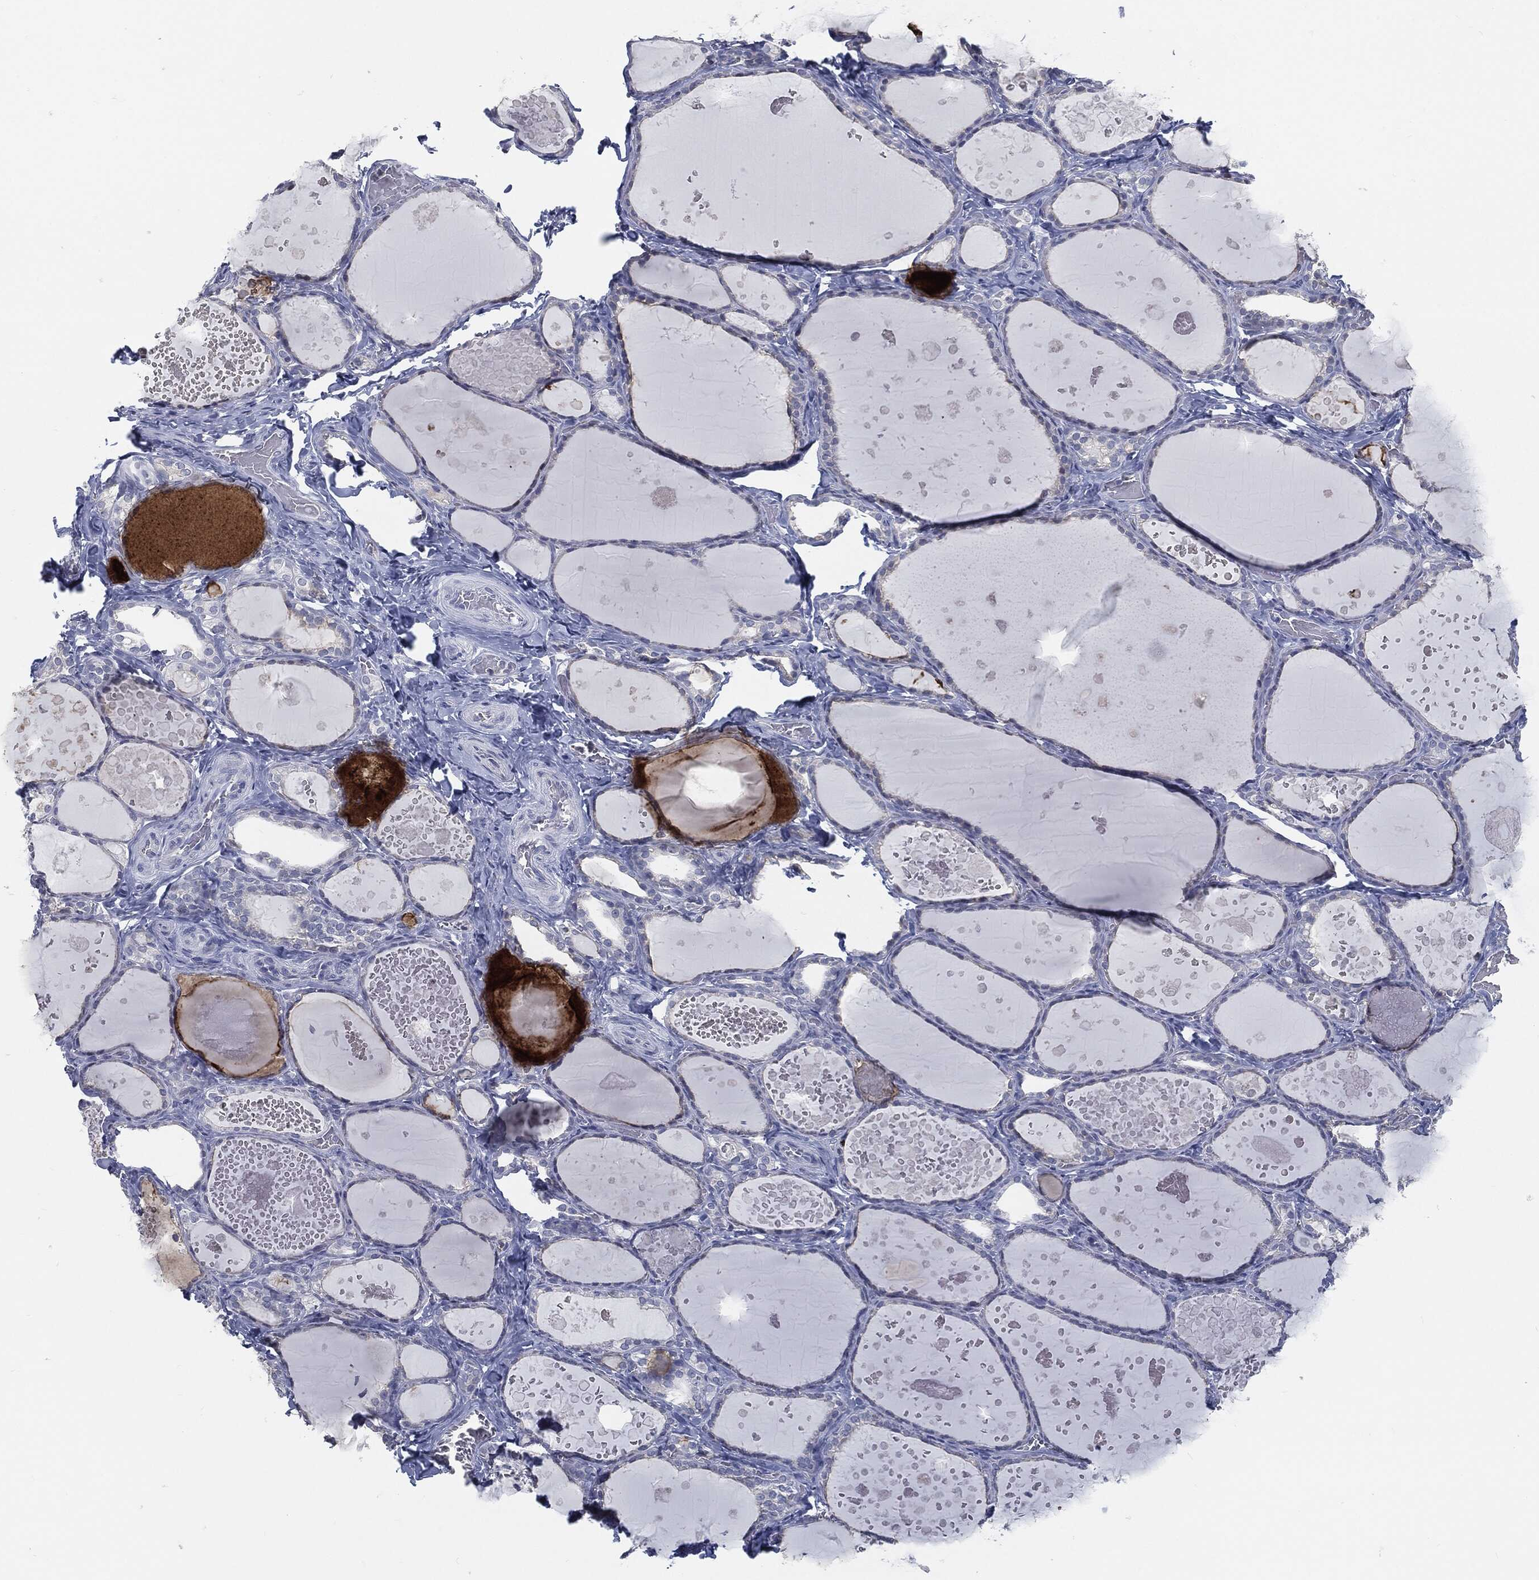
{"staining": {"intensity": "negative", "quantity": "none", "location": "none"}, "tissue": "thyroid gland", "cell_type": "Glandular cells", "image_type": "normal", "snomed": [{"axis": "morphology", "description": "Normal tissue, NOS"}, {"axis": "topography", "description": "Thyroid gland"}], "caption": "The micrograph displays no staining of glandular cells in benign thyroid gland.", "gene": "PROM1", "patient": {"sex": "female", "age": 56}}